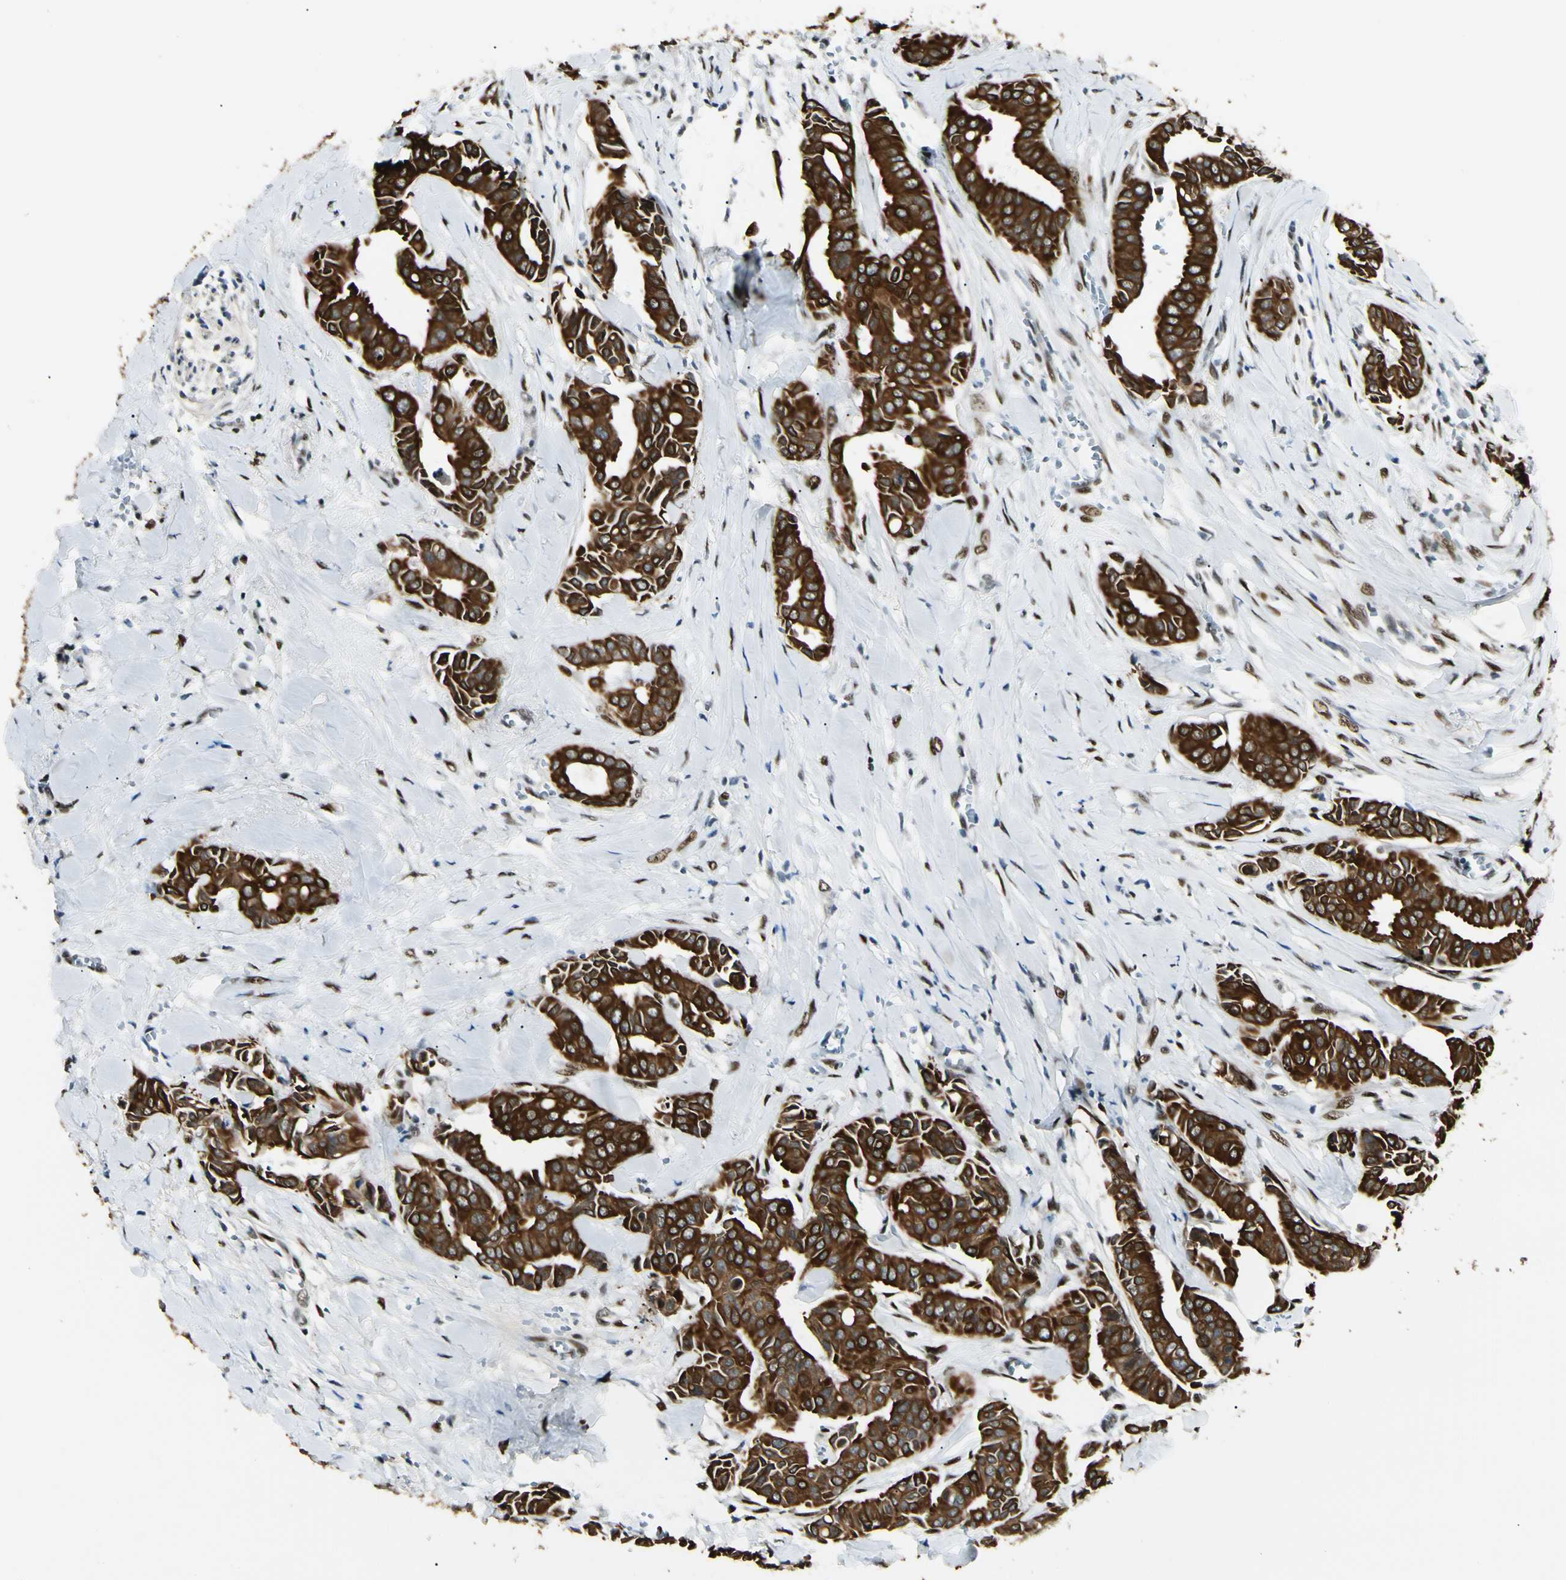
{"staining": {"intensity": "strong", "quantity": ">75%", "location": "nuclear"}, "tissue": "head and neck cancer", "cell_type": "Tumor cells", "image_type": "cancer", "snomed": [{"axis": "morphology", "description": "Adenocarcinoma, NOS"}, {"axis": "topography", "description": "Salivary gland"}, {"axis": "topography", "description": "Head-Neck"}], "caption": "Brown immunohistochemical staining in head and neck adenocarcinoma demonstrates strong nuclear staining in approximately >75% of tumor cells.", "gene": "ATXN1", "patient": {"sex": "female", "age": 59}}